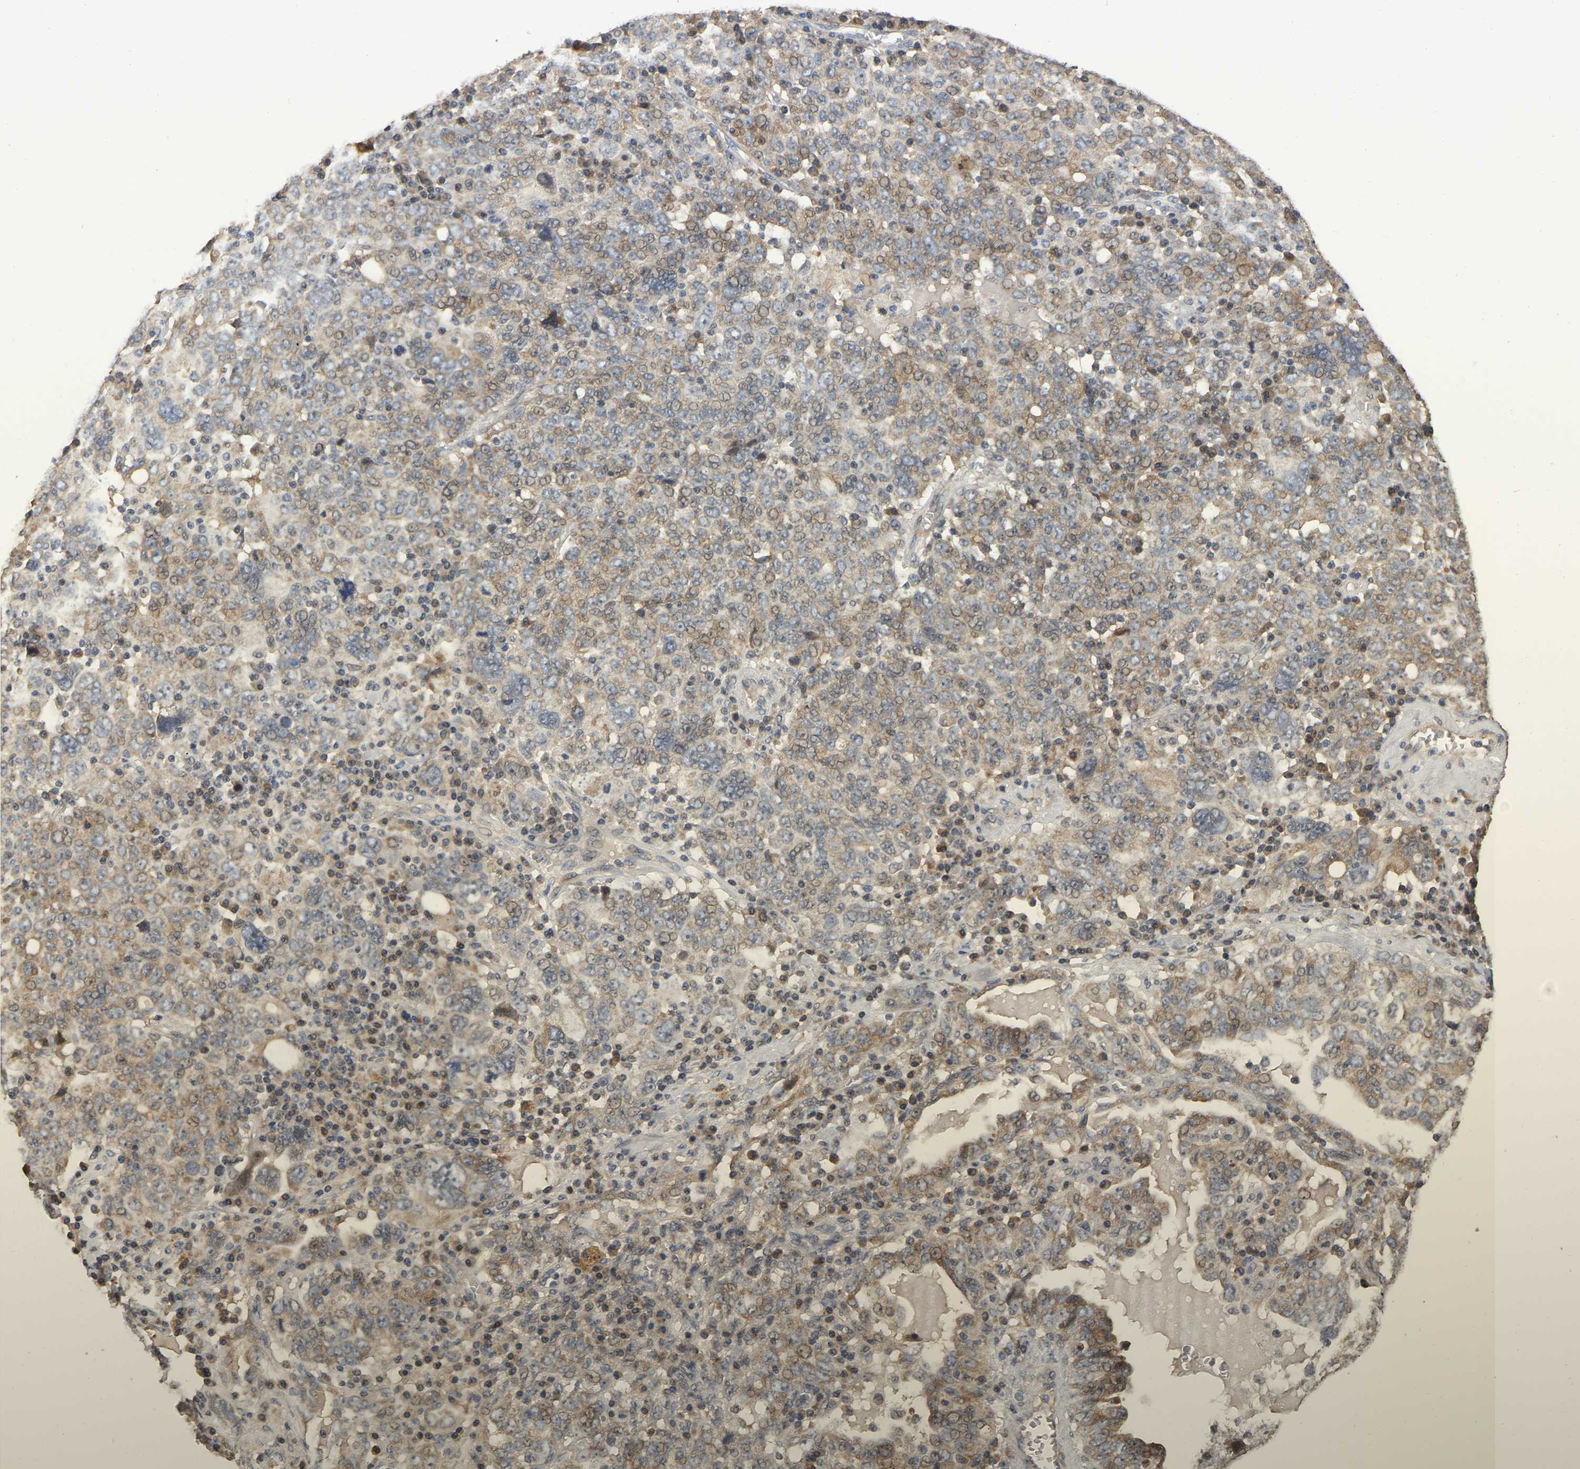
{"staining": {"intensity": "moderate", "quantity": ">75%", "location": "cytoplasmic/membranous,nuclear"}, "tissue": "ovarian cancer", "cell_type": "Tumor cells", "image_type": "cancer", "snomed": [{"axis": "morphology", "description": "Carcinoma, endometroid"}, {"axis": "topography", "description": "Ovary"}], "caption": "A brown stain labels moderate cytoplasmic/membranous and nuclear expression of a protein in human endometroid carcinoma (ovarian) tumor cells.", "gene": "NCS1", "patient": {"sex": "female", "age": 62}}